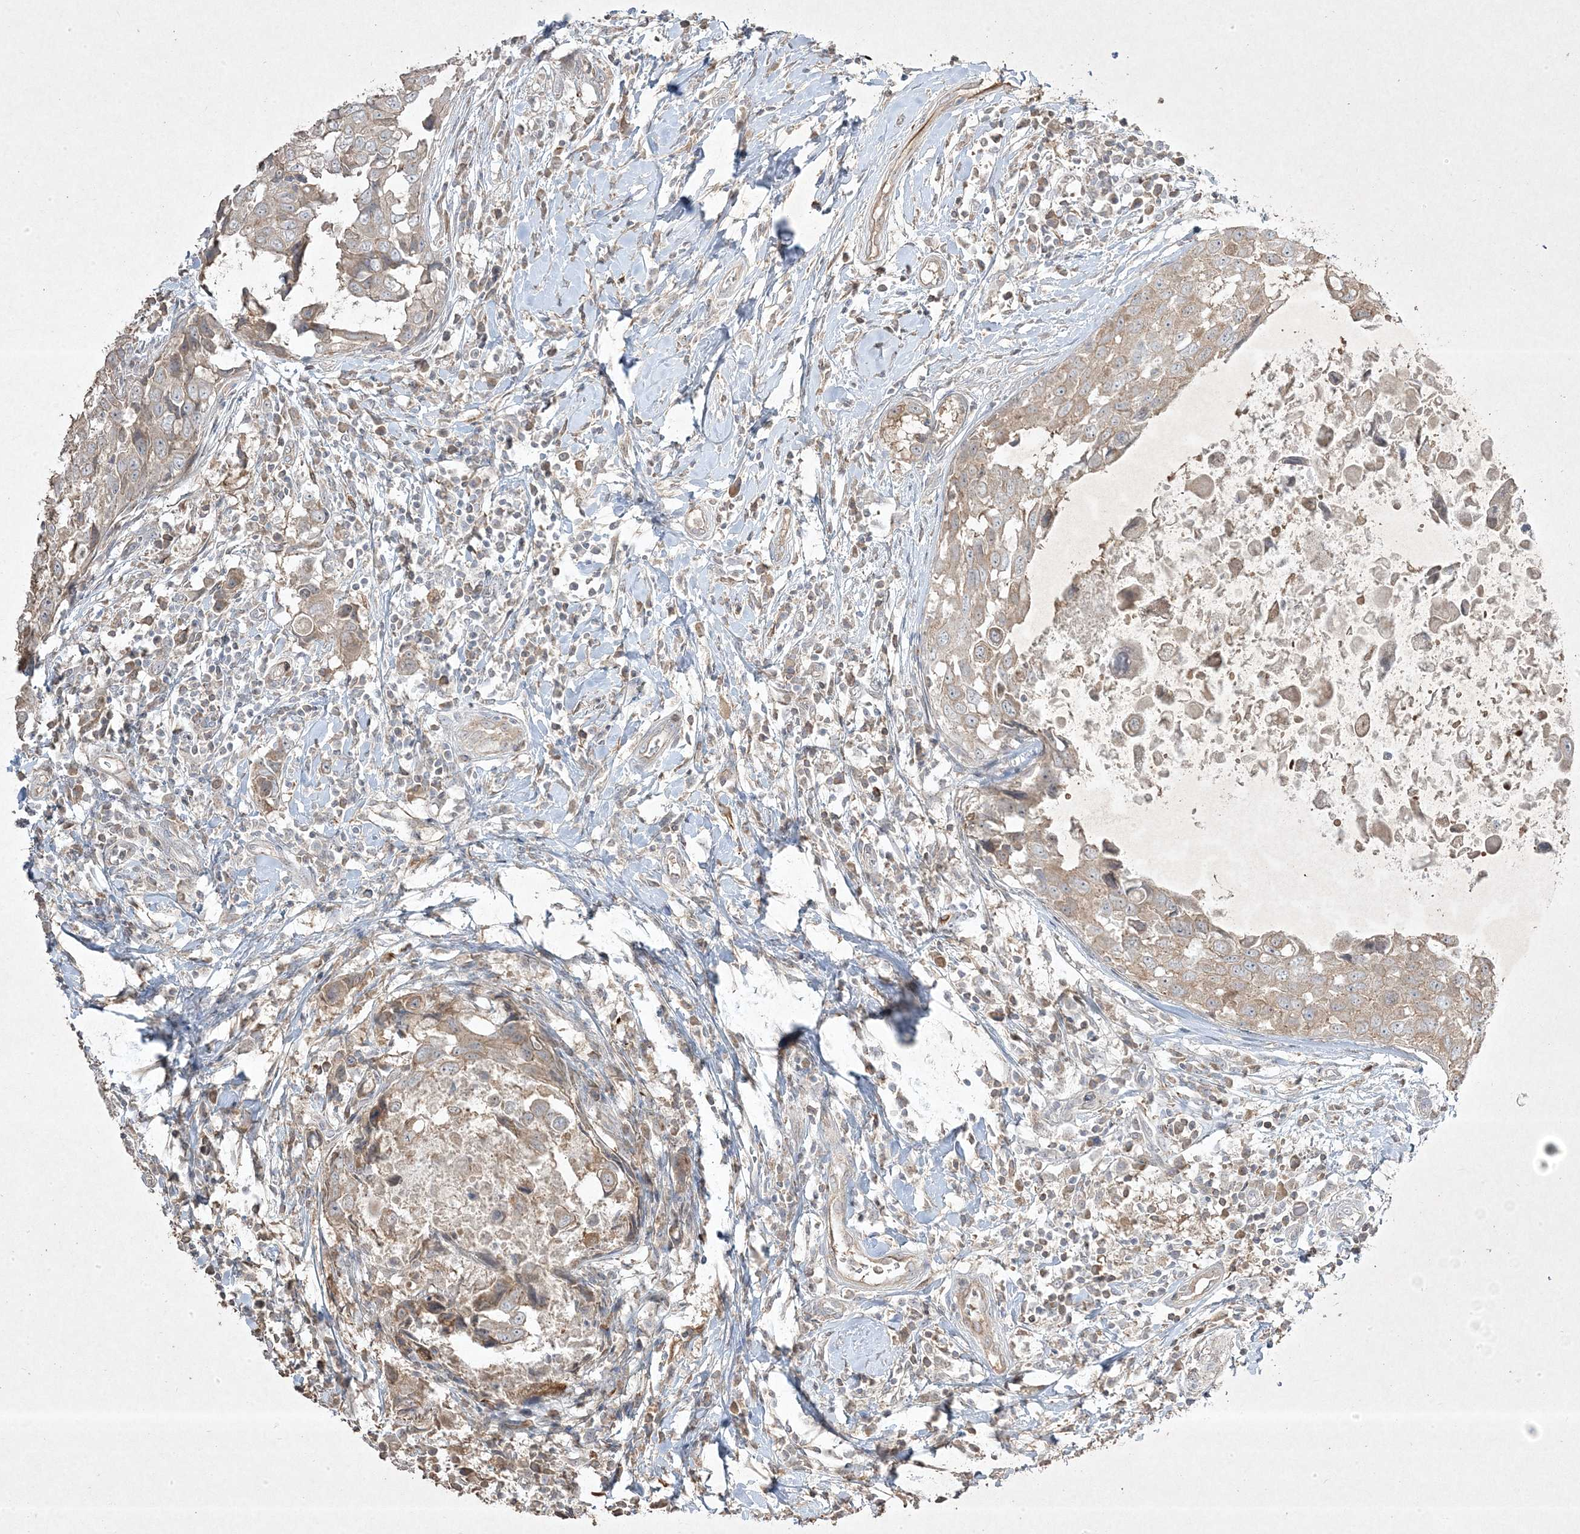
{"staining": {"intensity": "weak", "quantity": "25%-75%", "location": "cytoplasmic/membranous"}, "tissue": "breast cancer", "cell_type": "Tumor cells", "image_type": "cancer", "snomed": [{"axis": "morphology", "description": "Duct carcinoma"}, {"axis": "topography", "description": "Breast"}], "caption": "Immunohistochemical staining of human breast cancer (invasive ductal carcinoma) shows low levels of weak cytoplasmic/membranous protein positivity in approximately 25%-75% of tumor cells.", "gene": "RGL4", "patient": {"sex": "female", "age": 27}}